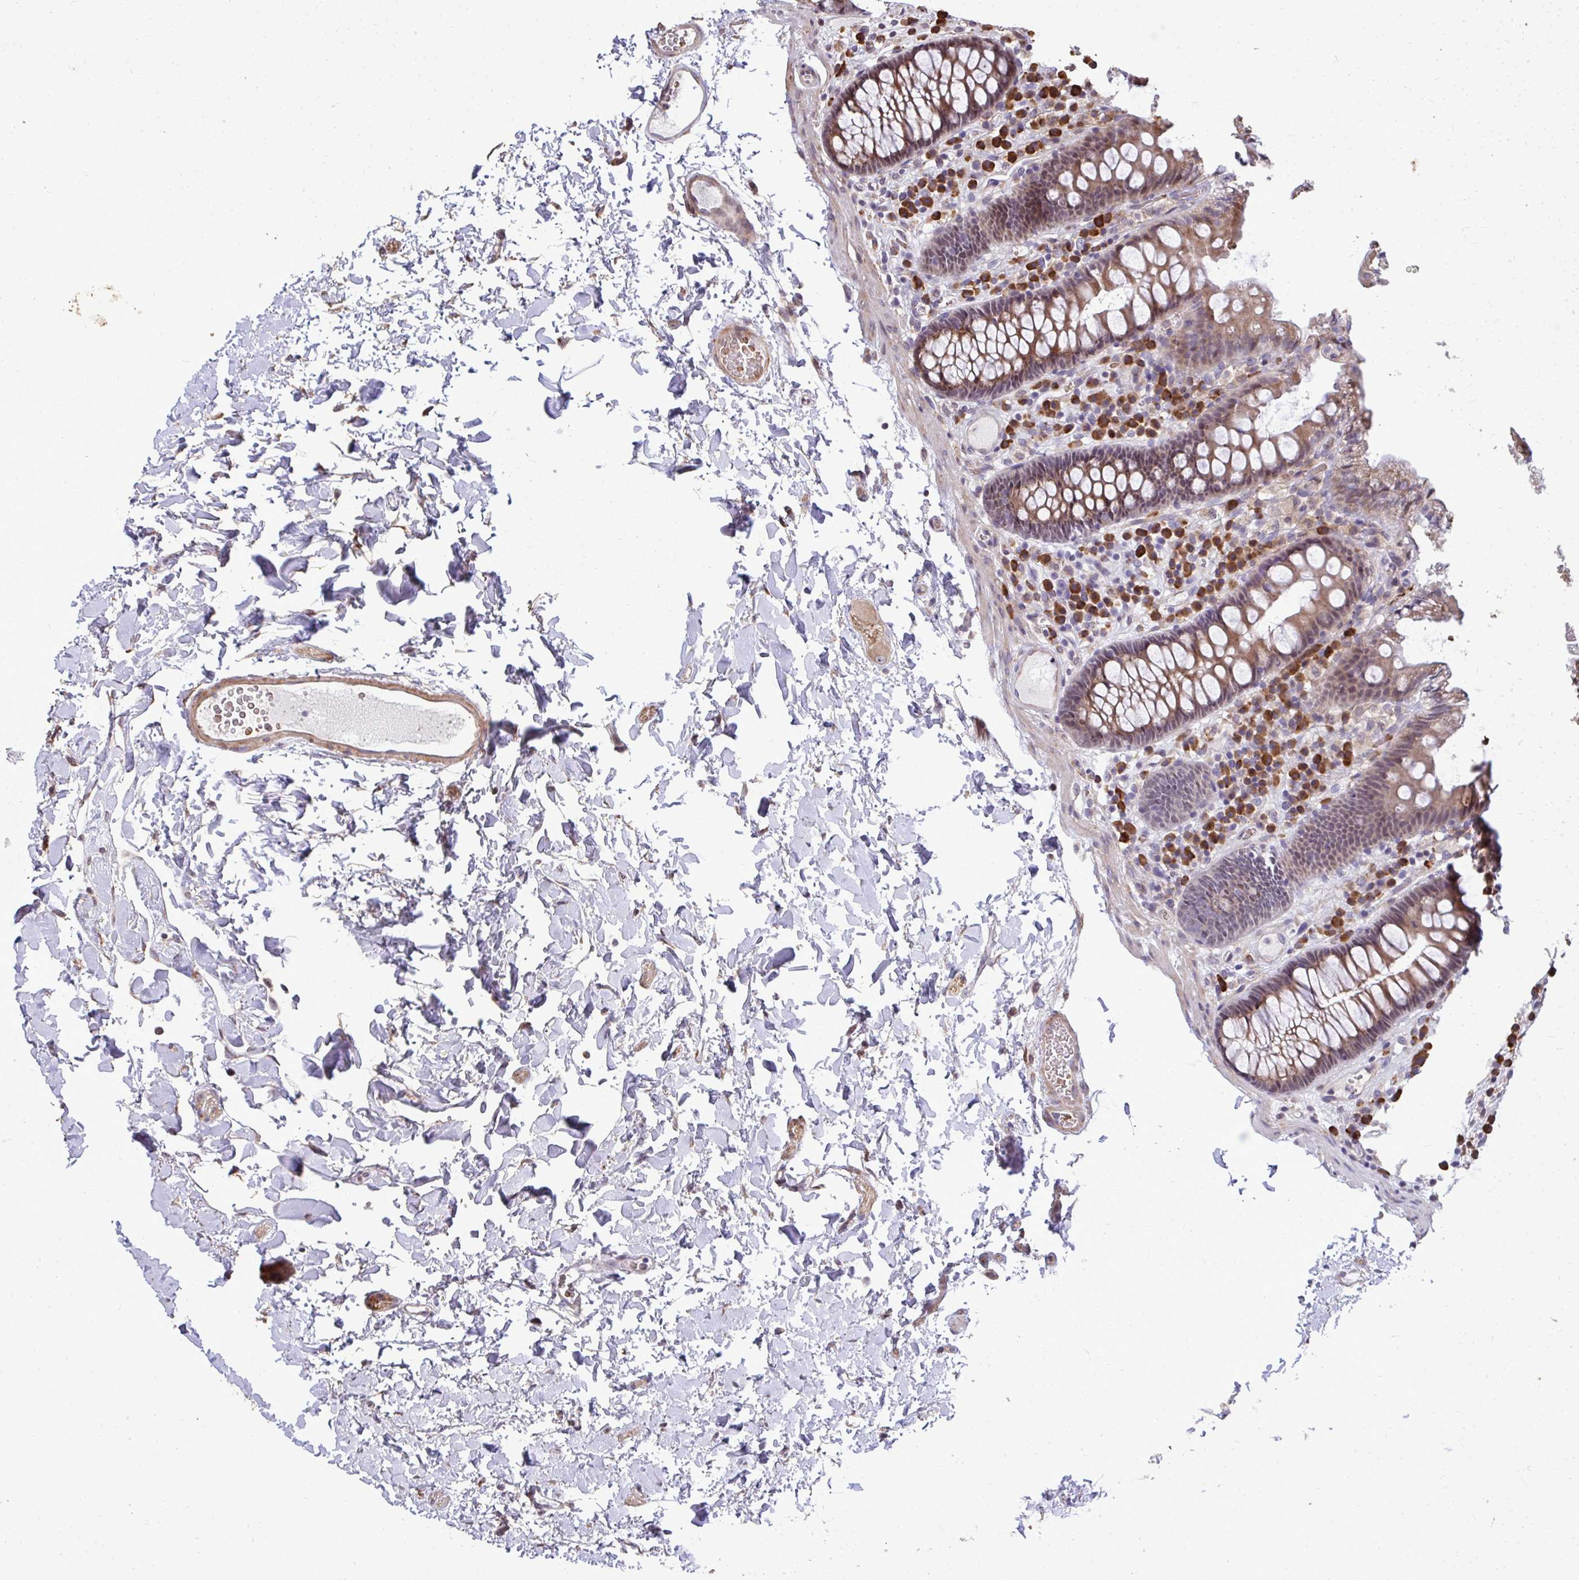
{"staining": {"intensity": "weak", "quantity": "25%-75%", "location": "cytoplasmic/membranous"}, "tissue": "colon", "cell_type": "Endothelial cells", "image_type": "normal", "snomed": [{"axis": "morphology", "description": "Normal tissue, NOS"}, {"axis": "topography", "description": "Colon"}, {"axis": "topography", "description": "Peripheral nerve tissue"}], "caption": "Endothelial cells reveal weak cytoplasmic/membranous expression in approximately 25%-75% of cells in normal colon.", "gene": "FIBCD1", "patient": {"sex": "male", "age": 84}}